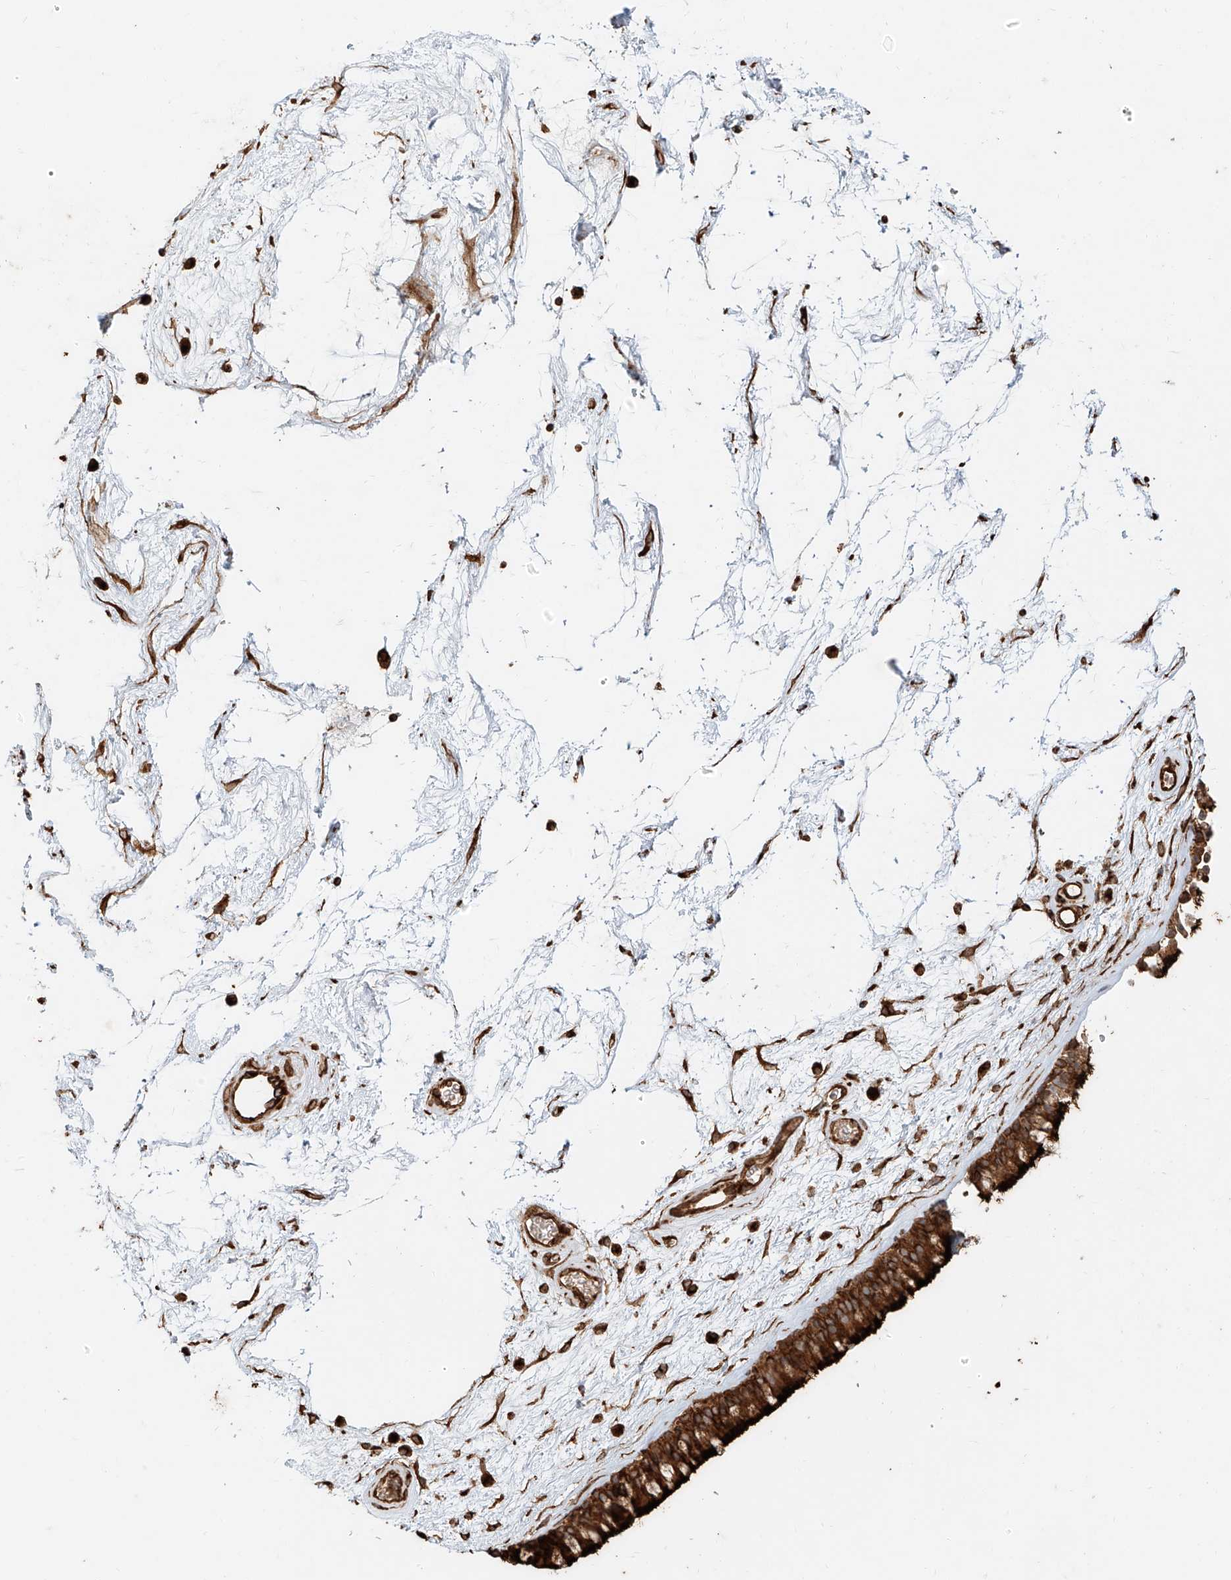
{"staining": {"intensity": "strong", "quantity": ">75%", "location": "cytoplasmic/membranous"}, "tissue": "nasopharynx", "cell_type": "Respiratory epithelial cells", "image_type": "normal", "snomed": [{"axis": "morphology", "description": "Normal tissue, NOS"}, {"axis": "morphology", "description": "Inflammation, NOS"}, {"axis": "topography", "description": "Nasopharynx"}], "caption": "Immunohistochemical staining of benign human nasopharynx reveals strong cytoplasmic/membranous protein staining in approximately >75% of respiratory epithelial cells.", "gene": "EFNB1", "patient": {"sex": "male", "age": 48}}